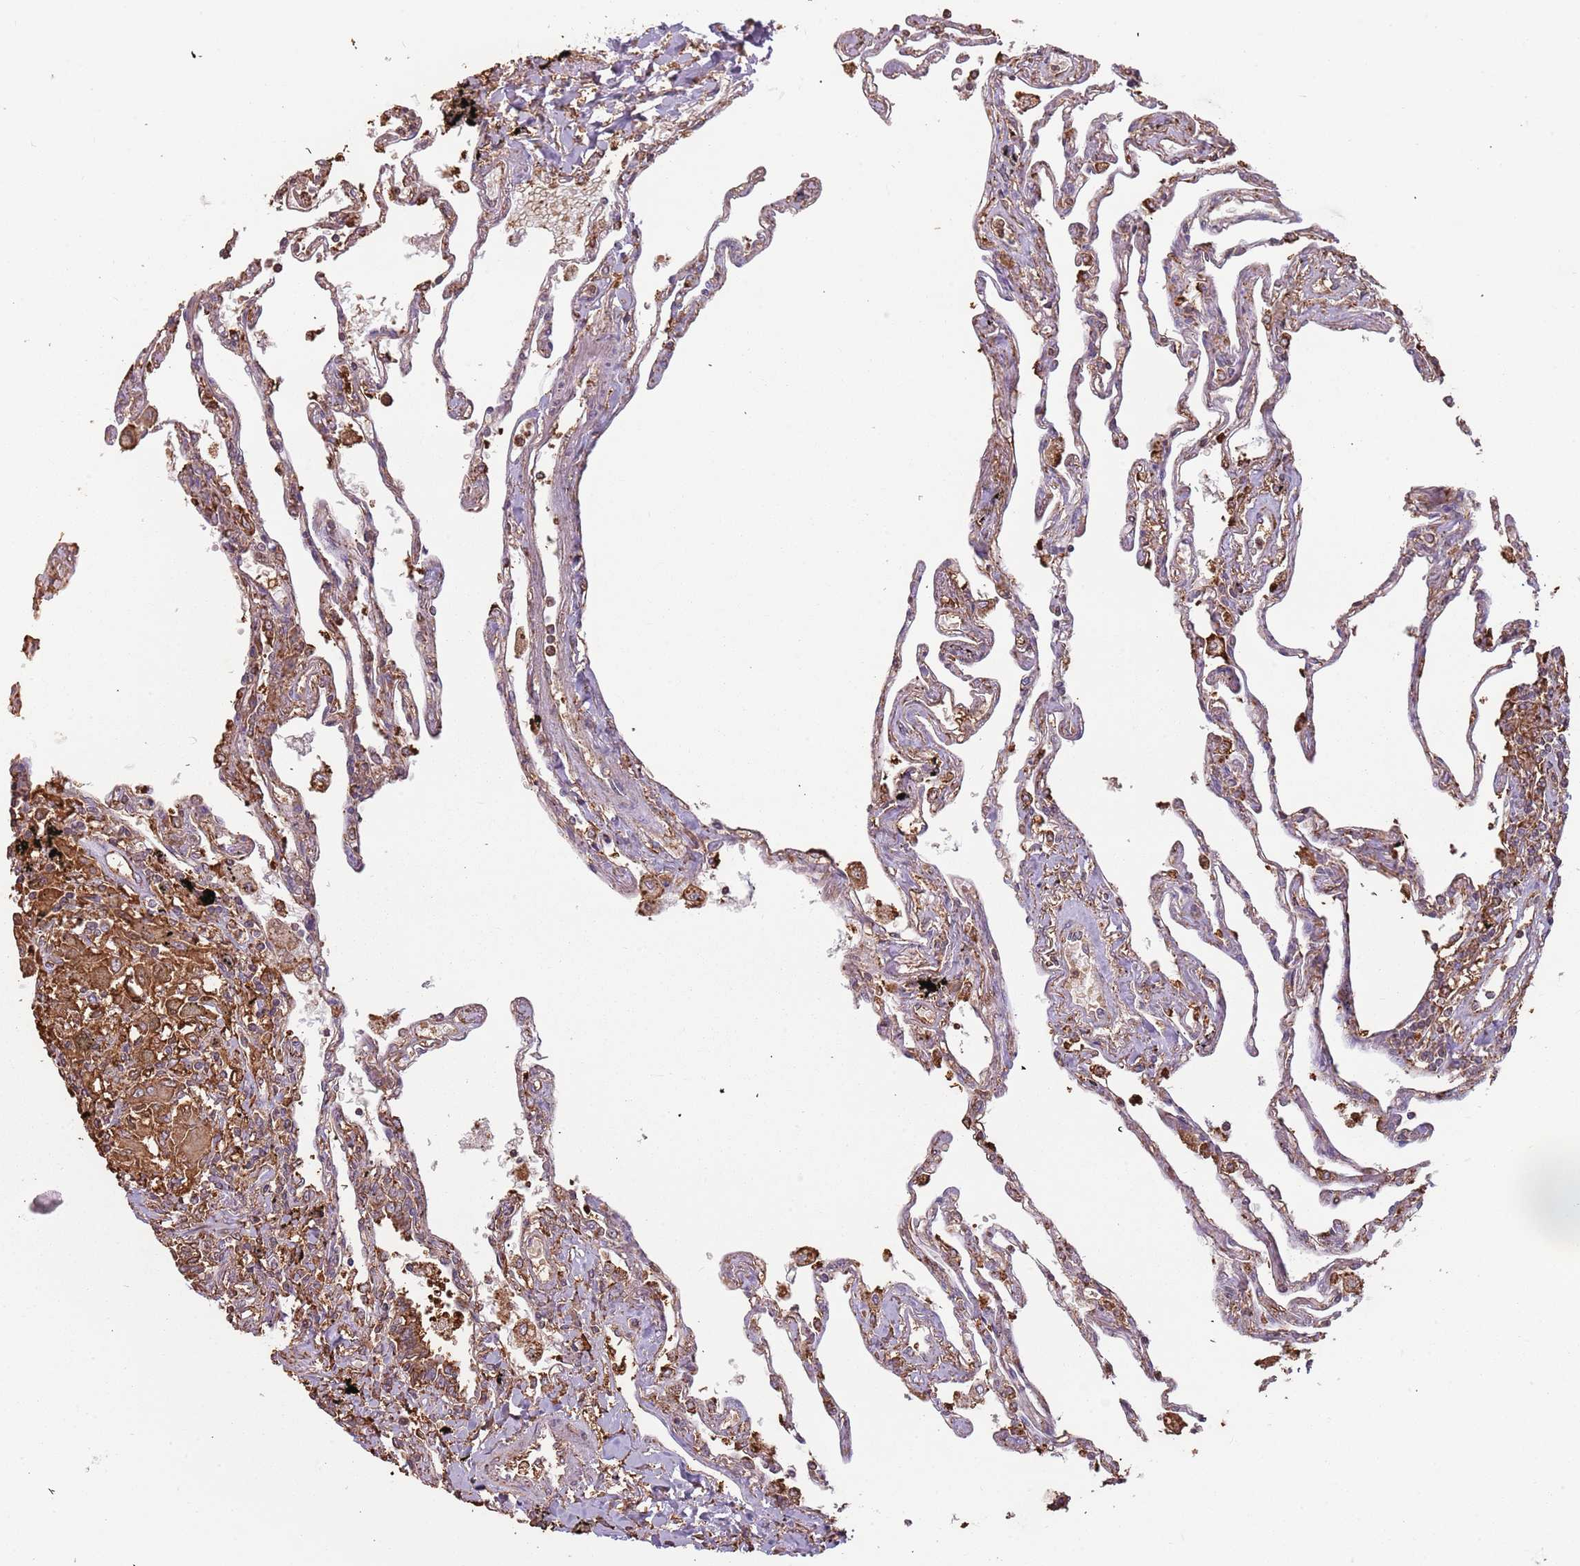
{"staining": {"intensity": "weak", "quantity": "<25%", "location": "cytoplasmic/membranous"}, "tissue": "lung", "cell_type": "Alveolar cells", "image_type": "normal", "snomed": [{"axis": "morphology", "description": "Normal tissue, NOS"}, {"axis": "topography", "description": "Lung"}], "caption": "An immunohistochemistry (IHC) histopathology image of normal lung is shown. There is no staining in alveolar cells of lung.", "gene": "ATOSB", "patient": {"sex": "female", "age": 67}}